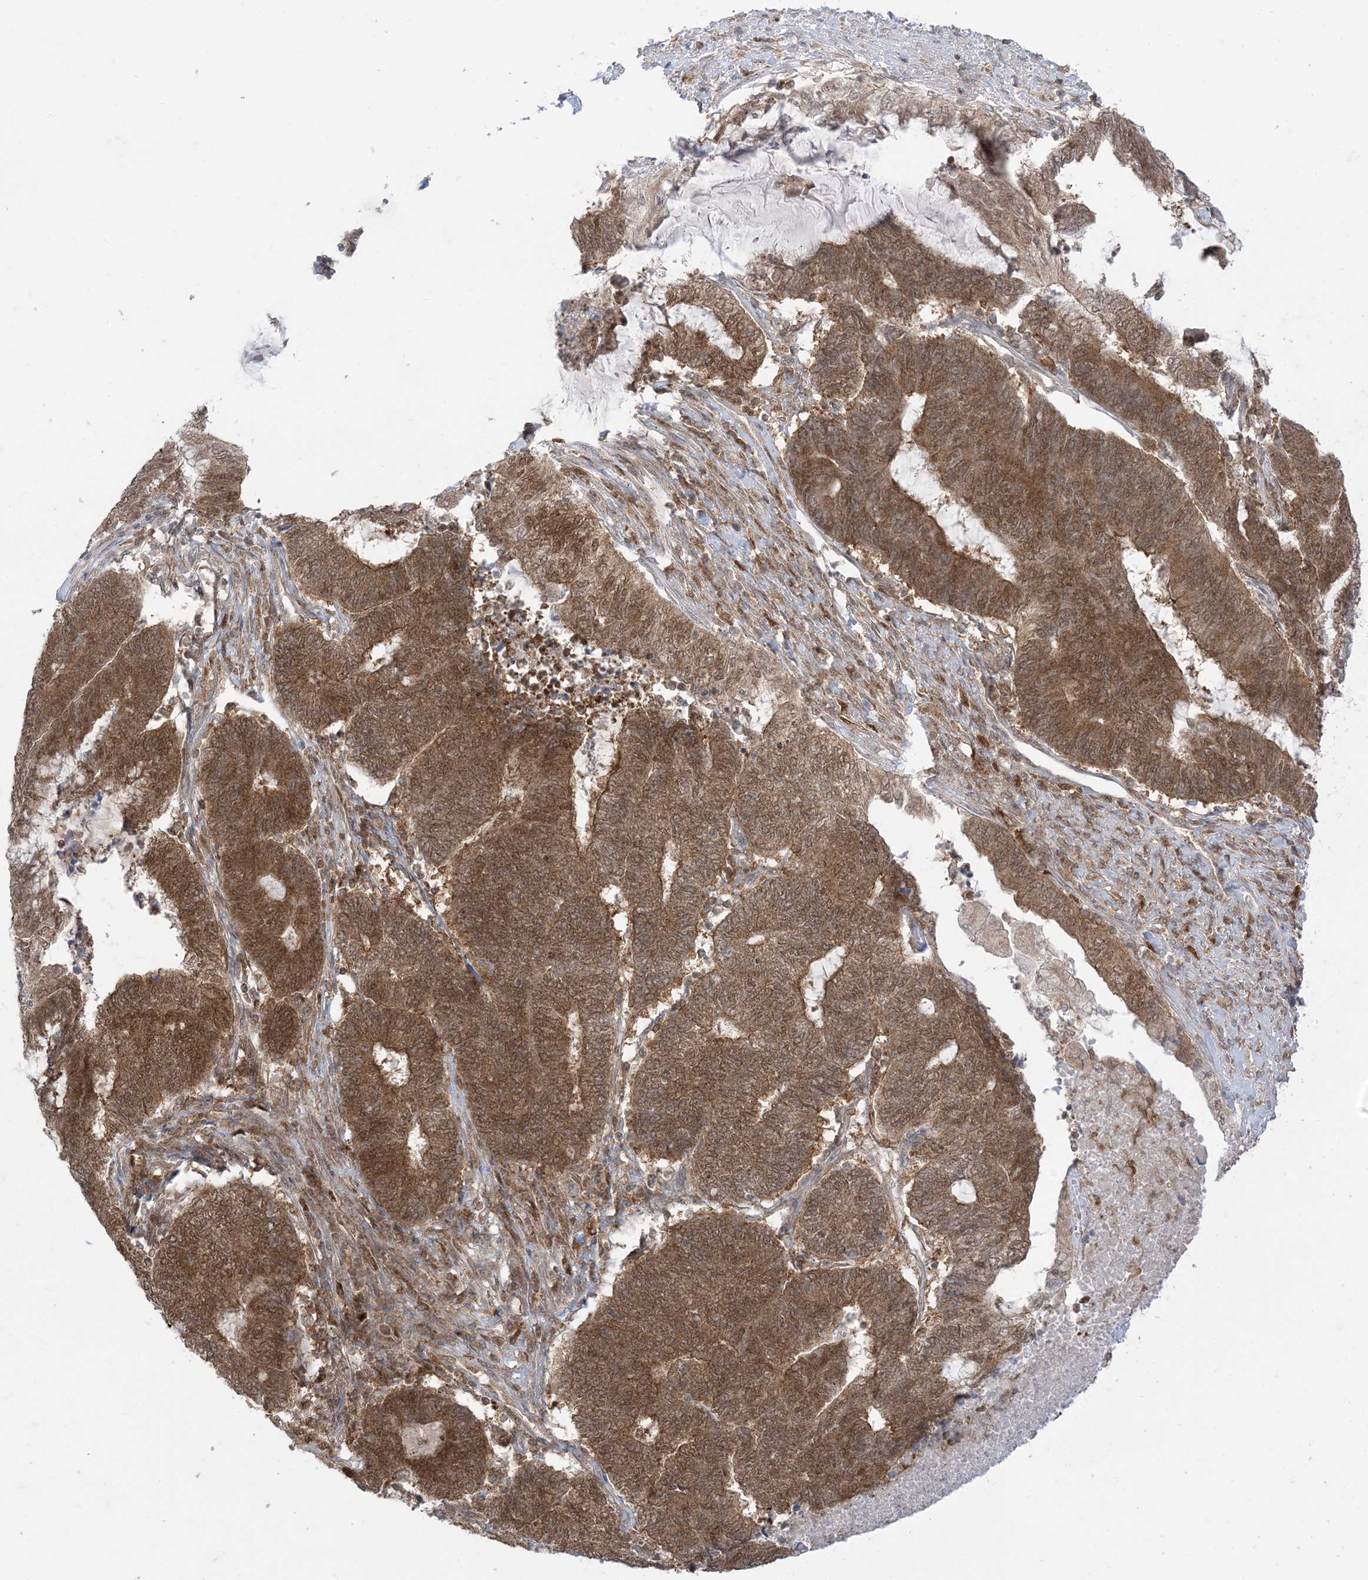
{"staining": {"intensity": "moderate", "quantity": ">75%", "location": "cytoplasmic/membranous,nuclear"}, "tissue": "endometrial cancer", "cell_type": "Tumor cells", "image_type": "cancer", "snomed": [{"axis": "morphology", "description": "Adenocarcinoma, NOS"}, {"axis": "topography", "description": "Uterus"}, {"axis": "topography", "description": "Endometrium"}], "caption": "Adenocarcinoma (endometrial) stained for a protein (brown) displays moderate cytoplasmic/membranous and nuclear positive staining in about >75% of tumor cells.", "gene": "PTPA", "patient": {"sex": "female", "age": 70}}